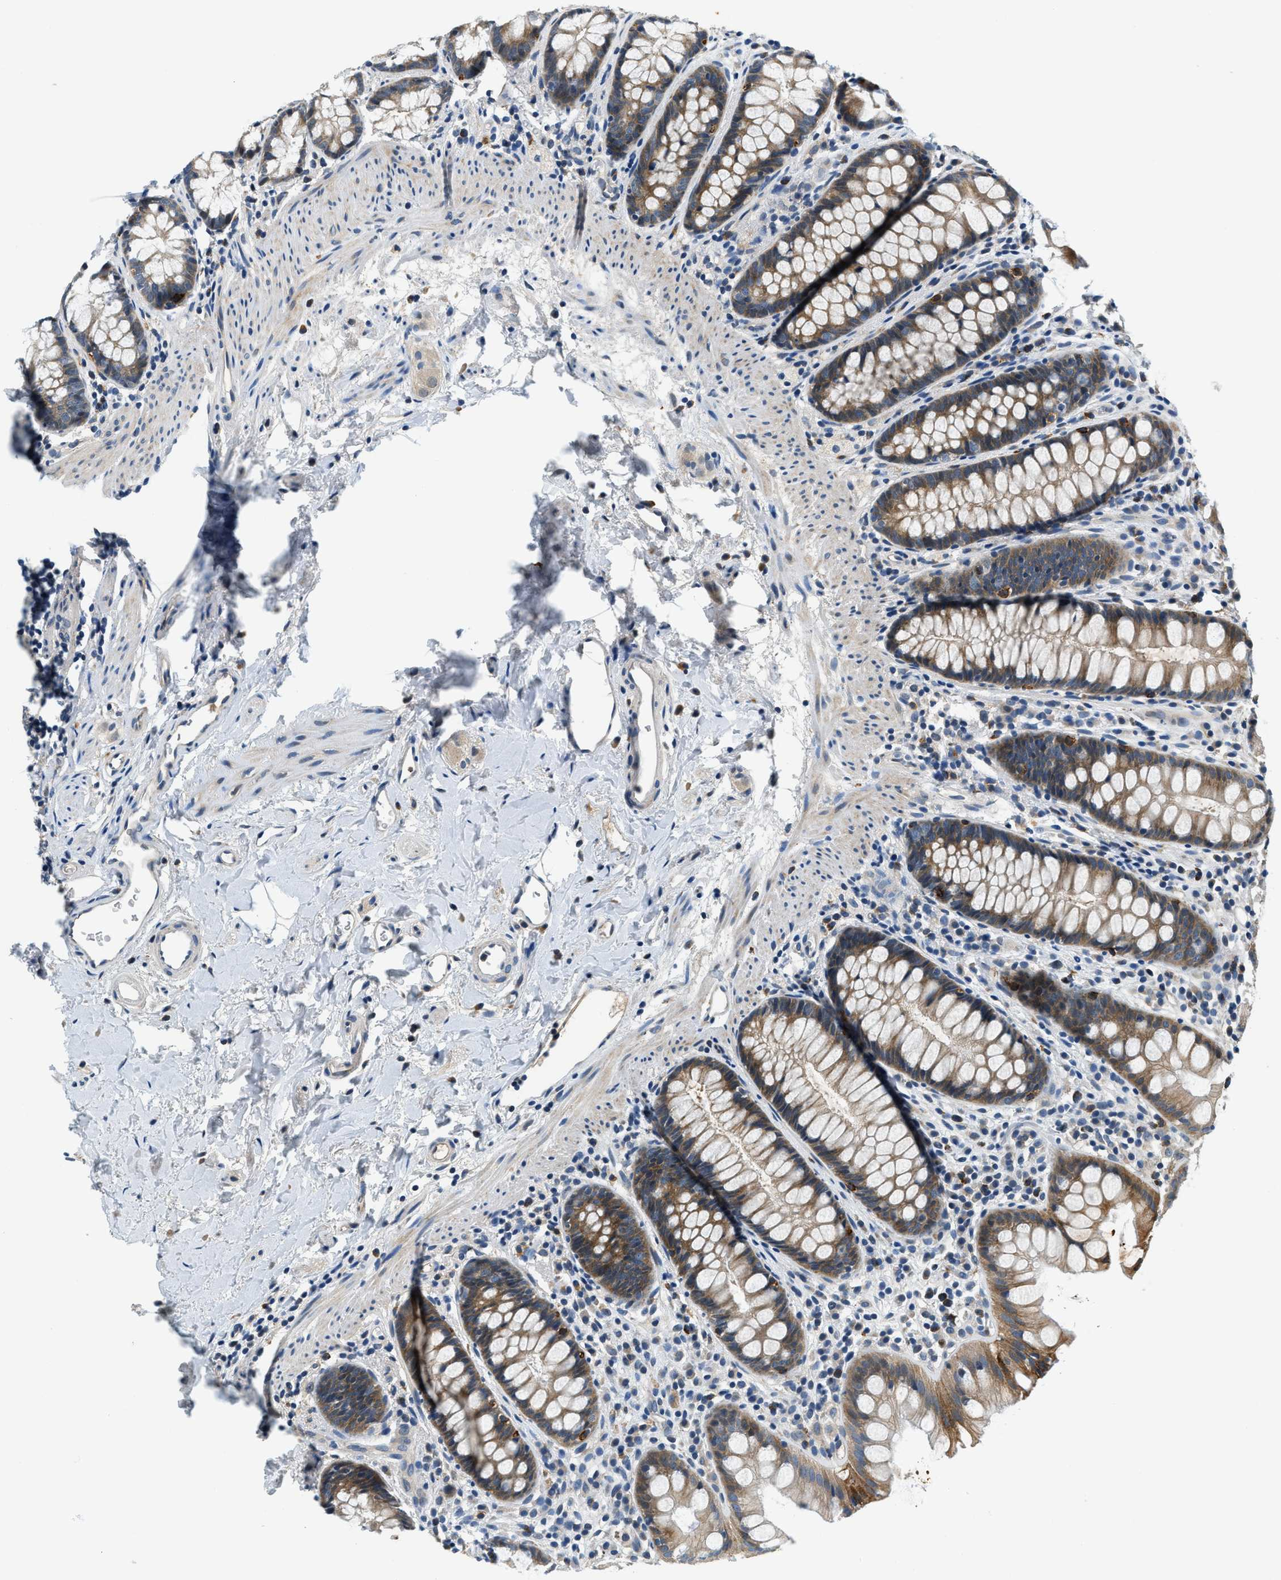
{"staining": {"intensity": "moderate", "quantity": ">75%", "location": "cytoplasmic/membranous"}, "tissue": "rectum", "cell_type": "Glandular cells", "image_type": "normal", "snomed": [{"axis": "morphology", "description": "Normal tissue, NOS"}, {"axis": "topography", "description": "Rectum"}], "caption": "IHC histopathology image of benign human rectum stained for a protein (brown), which exhibits medium levels of moderate cytoplasmic/membranous staining in approximately >75% of glandular cells.", "gene": "YAE1", "patient": {"sex": "female", "age": 65}}